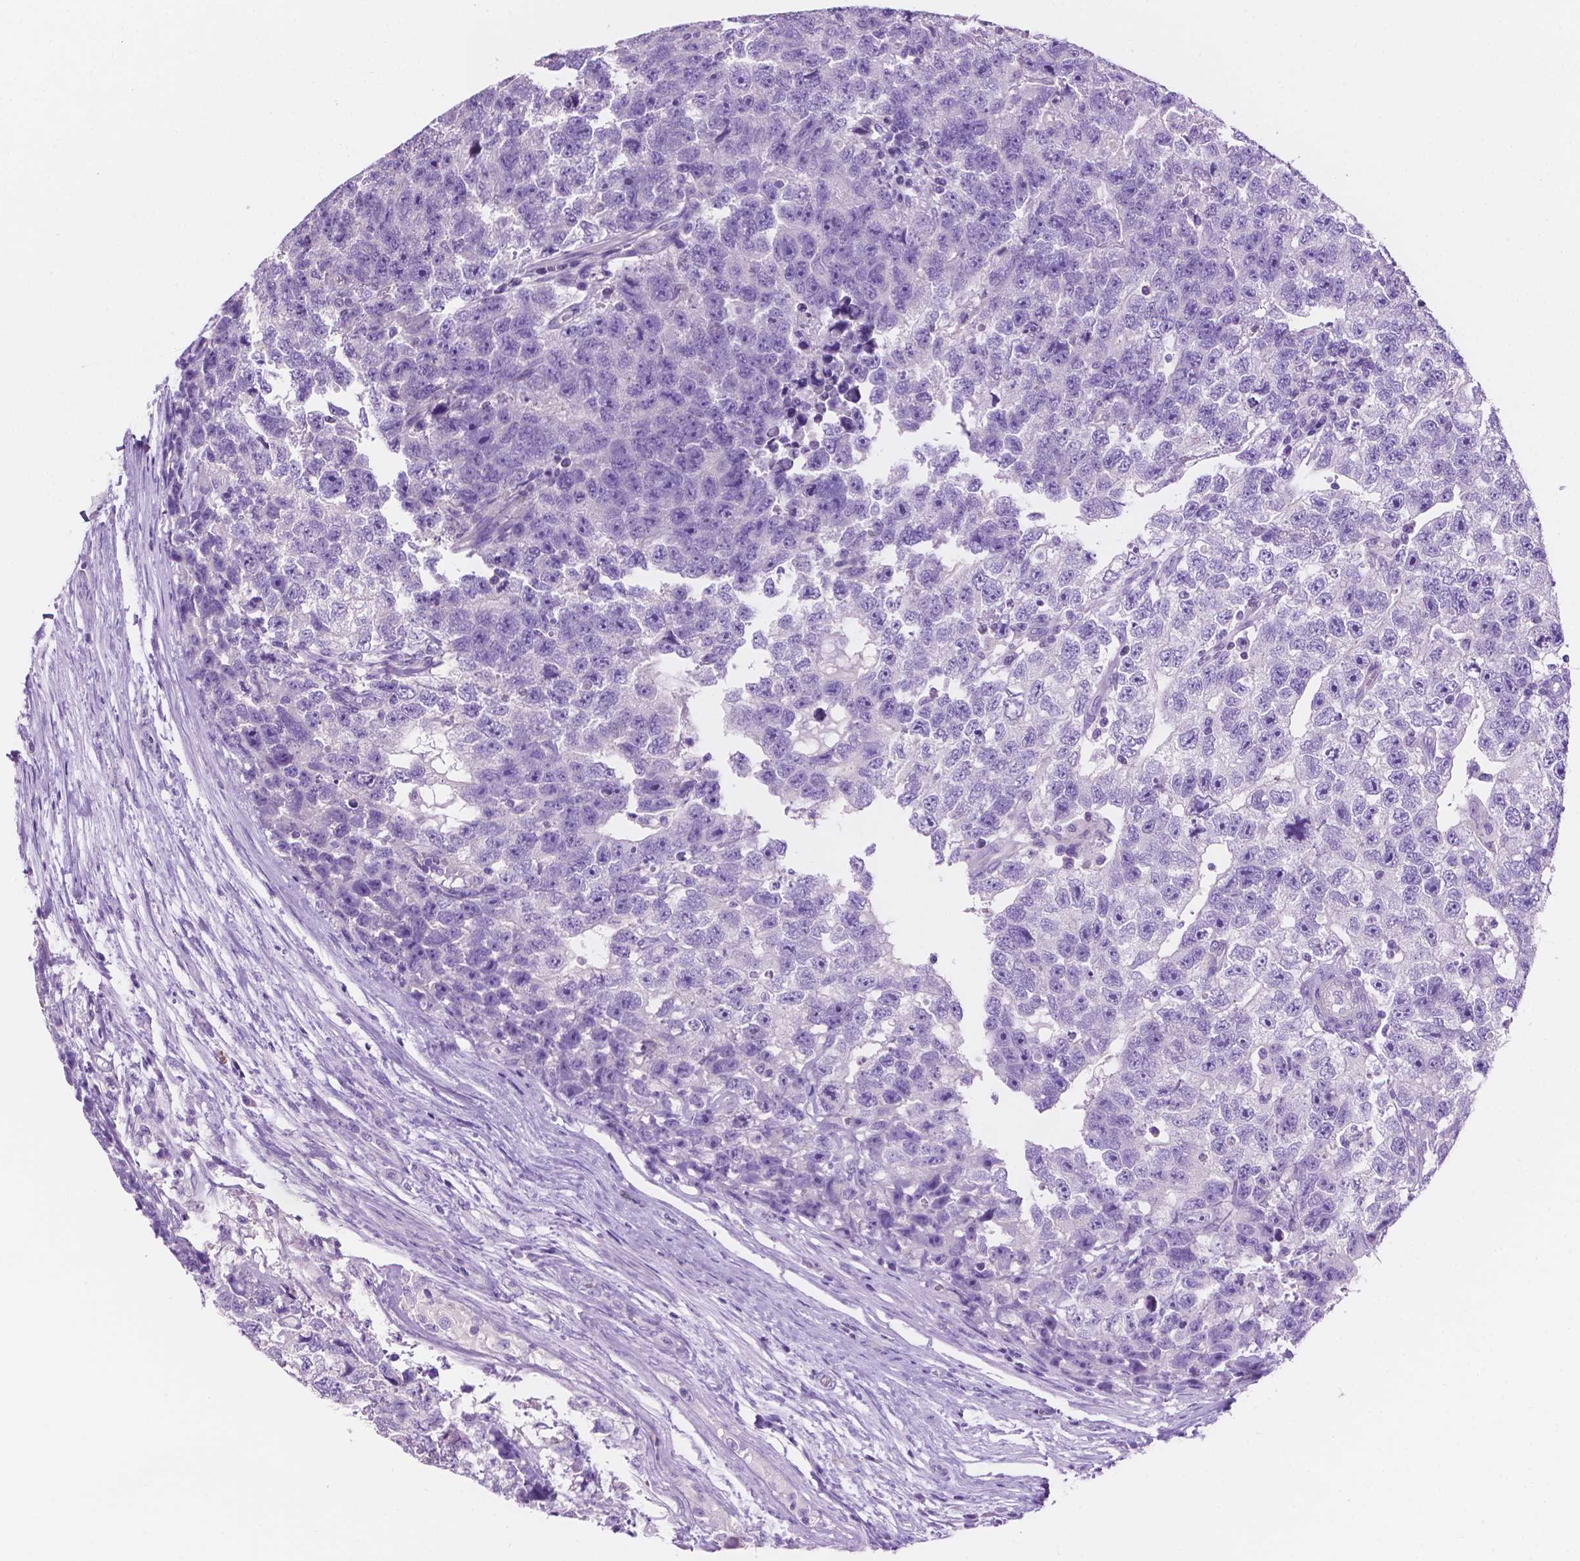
{"staining": {"intensity": "negative", "quantity": "none", "location": "none"}, "tissue": "testis cancer", "cell_type": "Tumor cells", "image_type": "cancer", "snomed": [{"axis": "morphology", "description": "Carcinoma, Embryonal, NOS"}, {"axis": "topography", "description": "Testis"}], "caption": "Photomicrograph shows no protein positivity in tumor cells of testis cancer (embryonal carcinoma) tissue. Brightfield microscopy of immunohistochemistry stained with DAB (3,3'-diaminobenzidine) (brown) and hematoxylin (blue), captured at high magnification.", "gene": "IGFN1", "patient": {"sex": "male", "age": 22}}